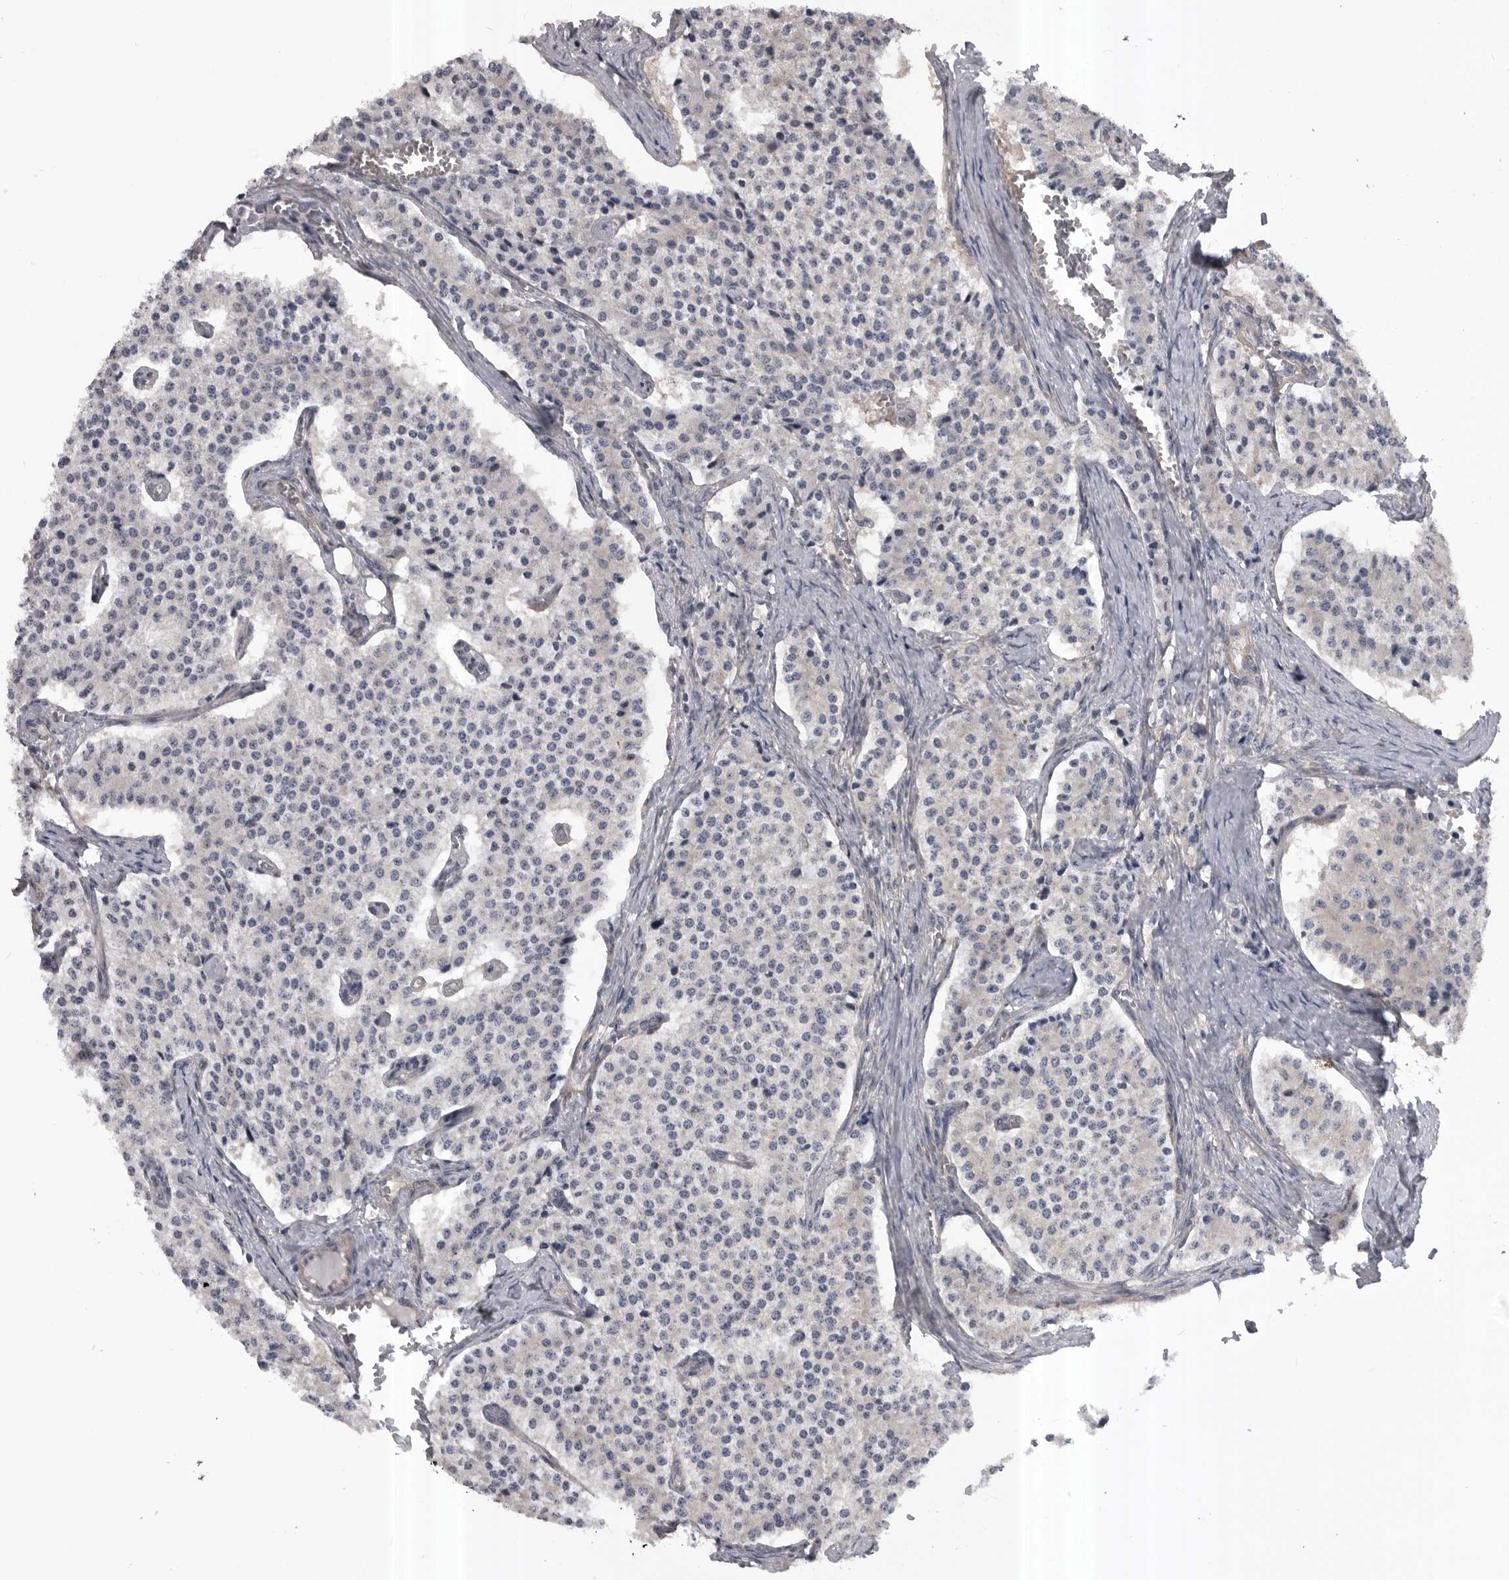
{"staining": {"intensity": "negative", "quantity": "none", "location": "none"}, "tissue": "carcinoid", "cell_type": "Tumor cells", "image_type": "cancer", "snomed": [{"axis": "morphology", "description": "Carcinoid, malignant, NOS"}, {"axis": "topography", "description": "Colon"}], "caption": "IHC micrograph of neoplastic tissue: carcinoid stained with DAB exhibits no significant protein staining in tumor cells.", "gene": "RAB3GAP2", "patient": {"sex": "female", "age": 52}}